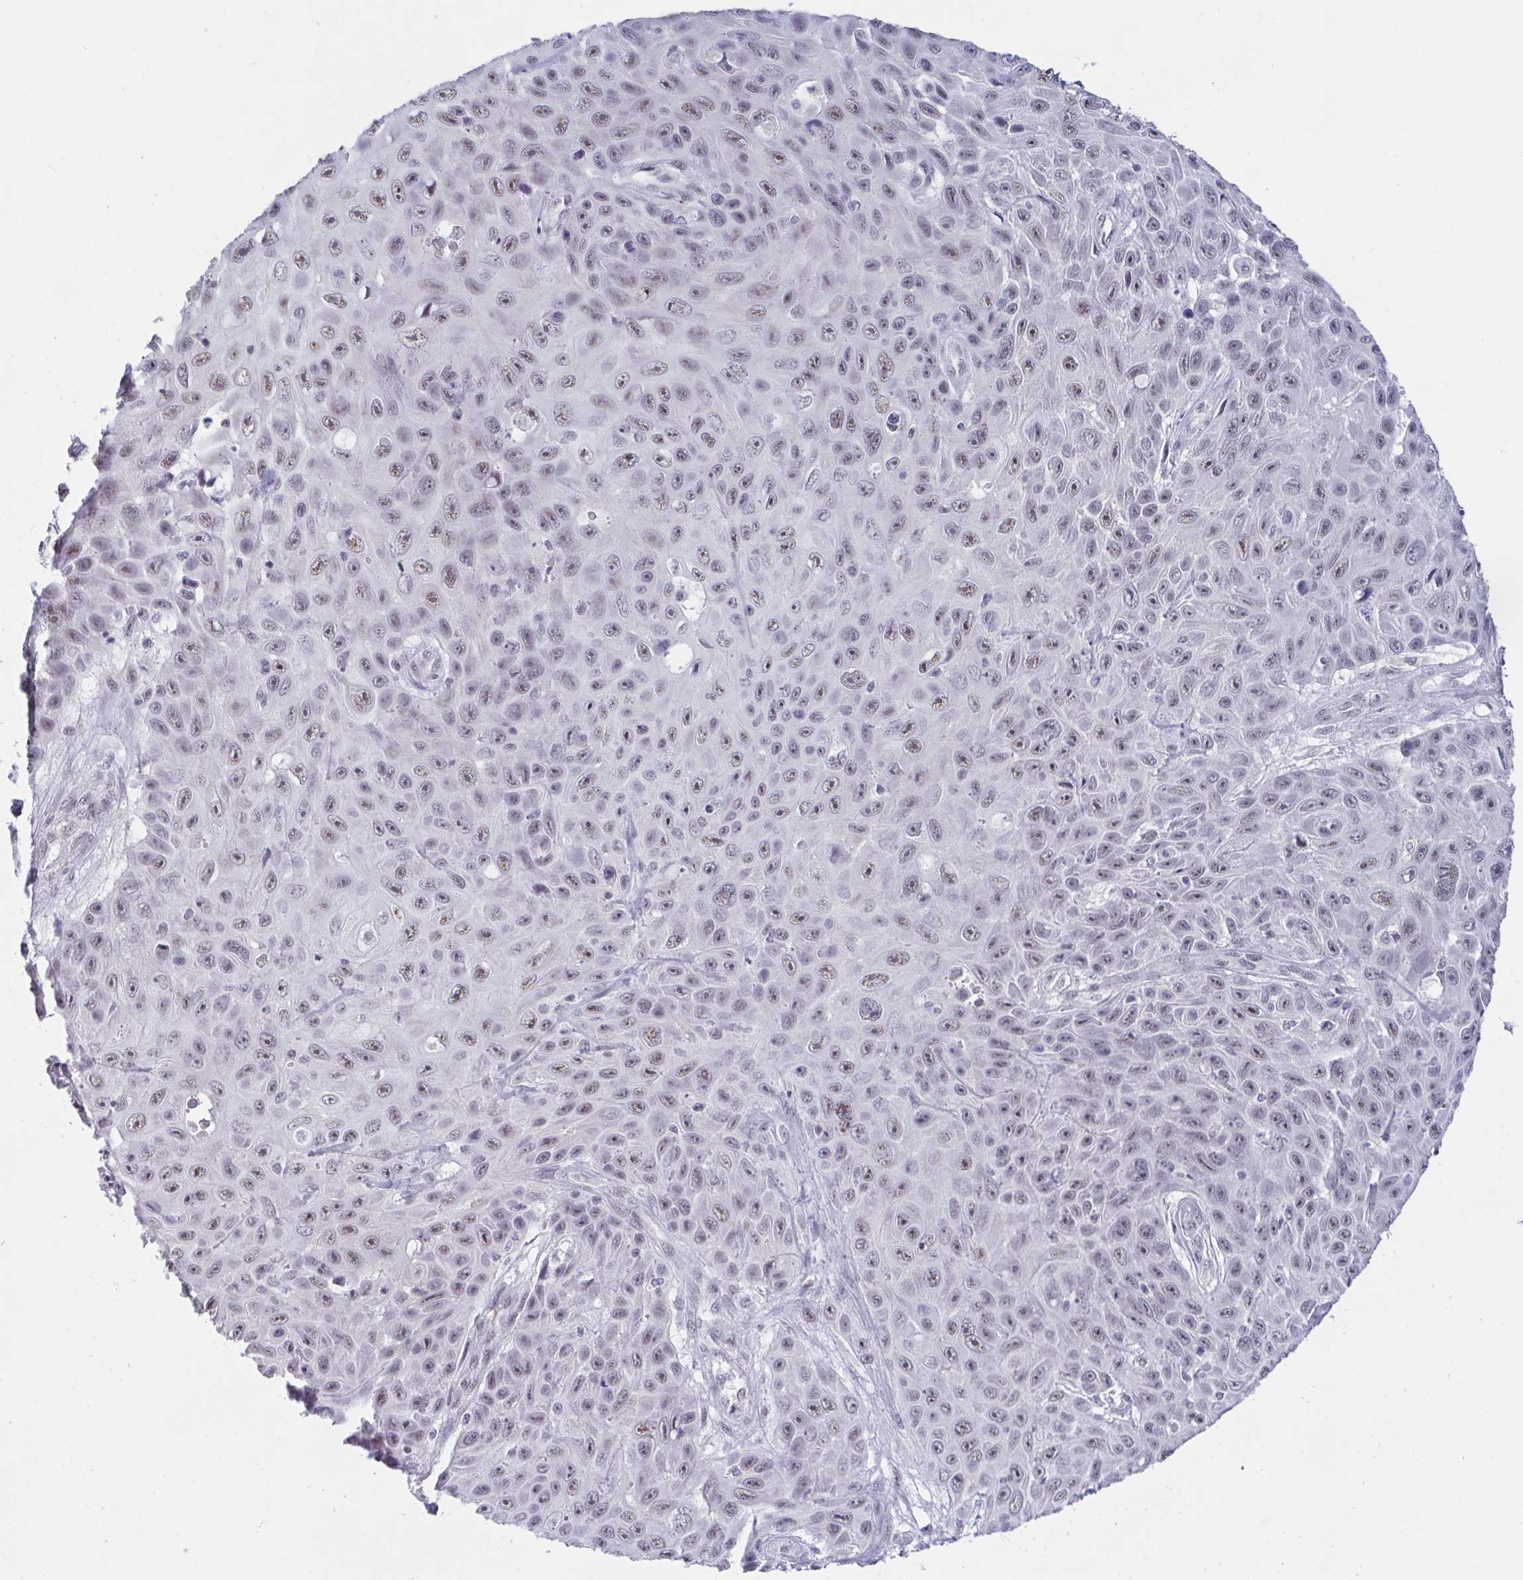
{"staining": {"intensity": "weak", "quantity": "25%-75%", "location": "nuclear"}, "tissue": "skin cancer", "cell_type": "Tumor cells", "image_type": "cancer", "snomed": [{"axis": "morphology", "description": "Squamous cell carcinoma, NOS"}, {"axis": "topography", "description": "Skin"}], "caption": "Immunohistochemical staining of human skin cancer reveals low levels of weak nuclear expression in approximately 25%-75% of tumor cells.", "gene": "PRR14", "patient": {"sex": "male", "age": 82}}